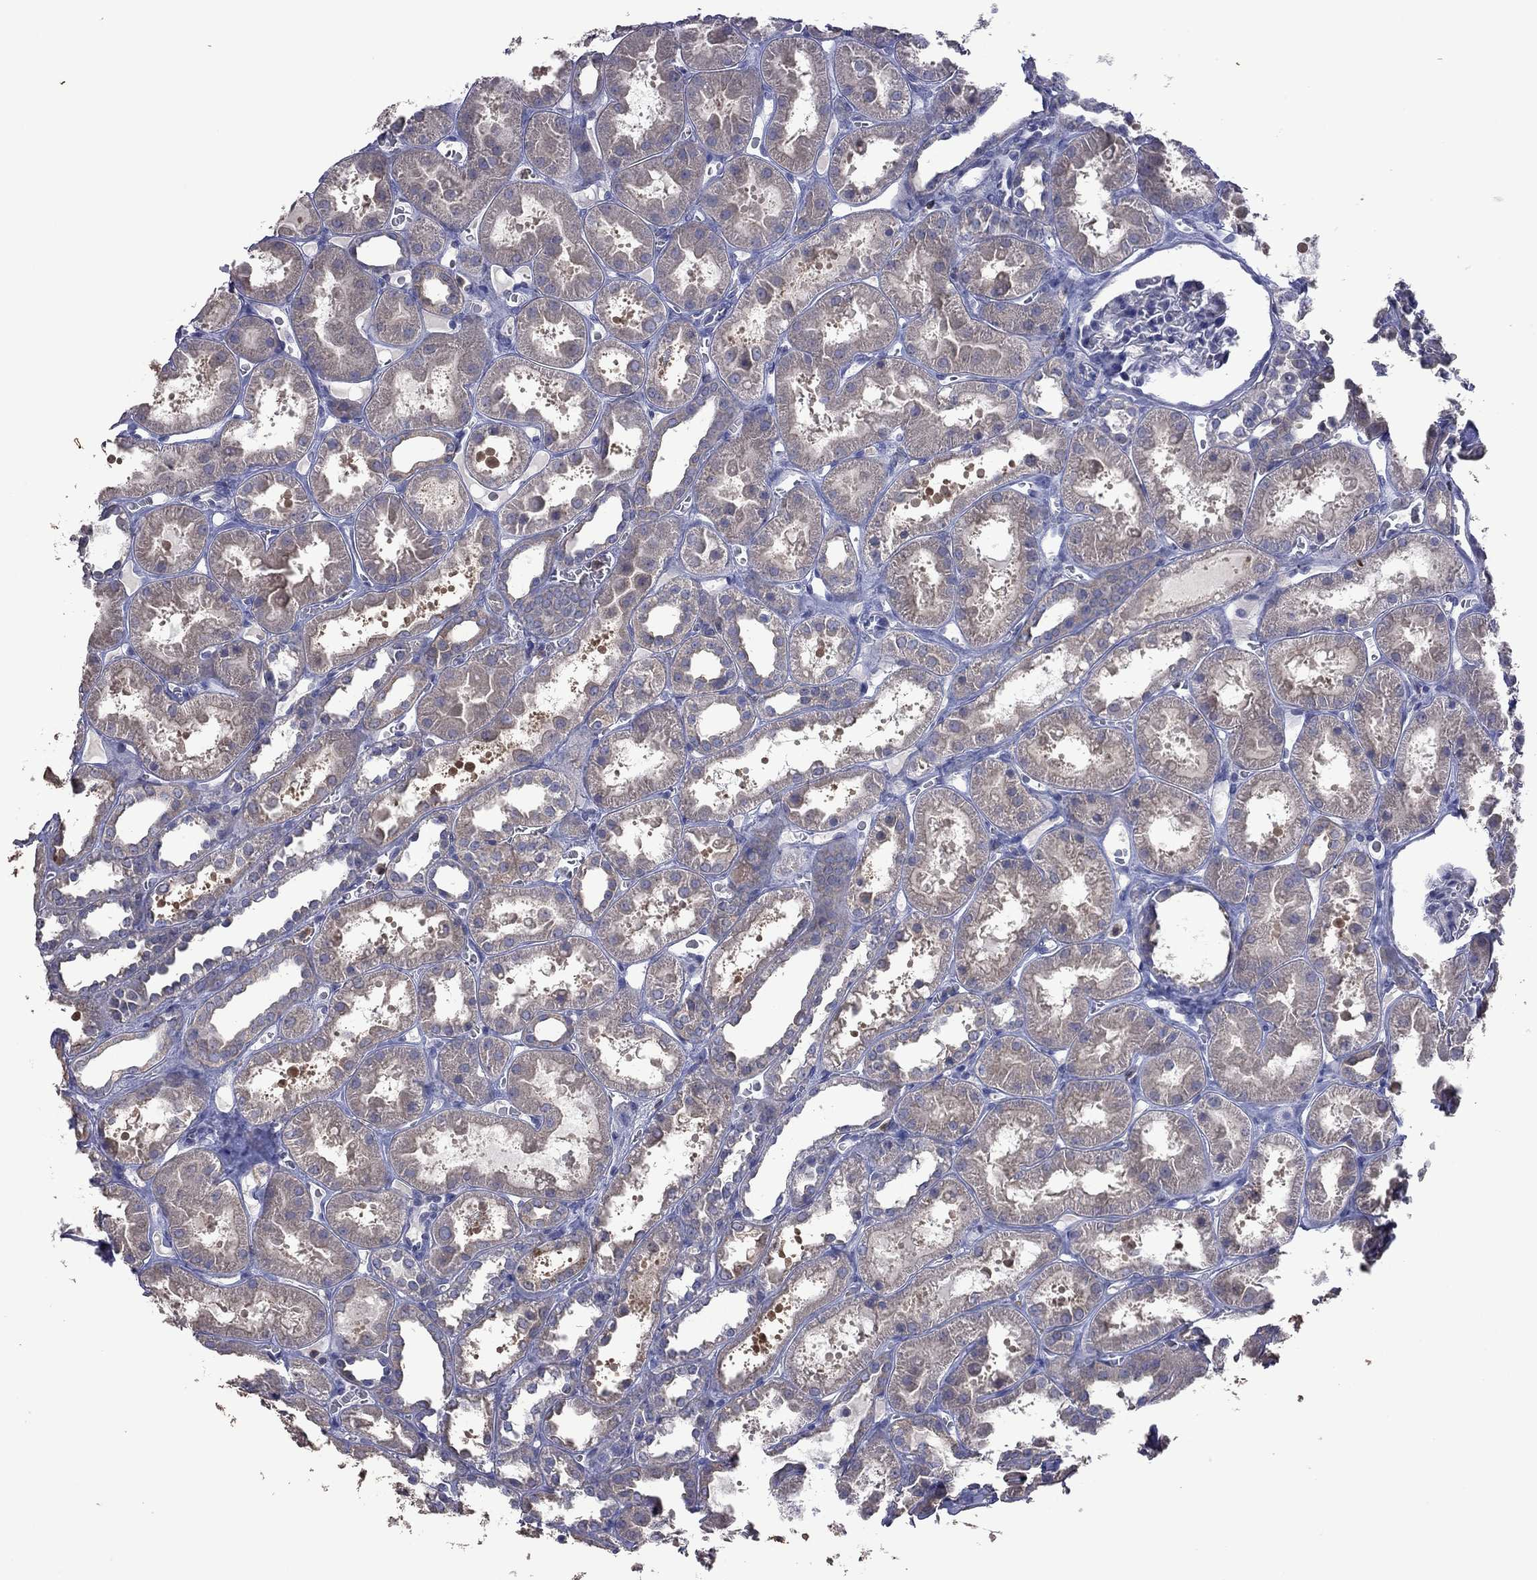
{"staining": {"intensity": "negative", "quantity": "none", "location": "none"}, "tissue": "kidney", "cell_type": "Cells in glomeruli", "image_type": "normal", "snomed": [{"axis": "morphology", "description": "Normal tissue, NOS"}, {"axis": "topography", "description": "Kidney"}], "caption": "Protein analysis of normal kidney exhibits no significant expression in cells in glomeruli. (Brightfield microscopy of DAB immunohistochemistry (IHC) at high magnification).", "gene": "ENSG00000288520", "patient": {"sex": "female", "age": 41}}